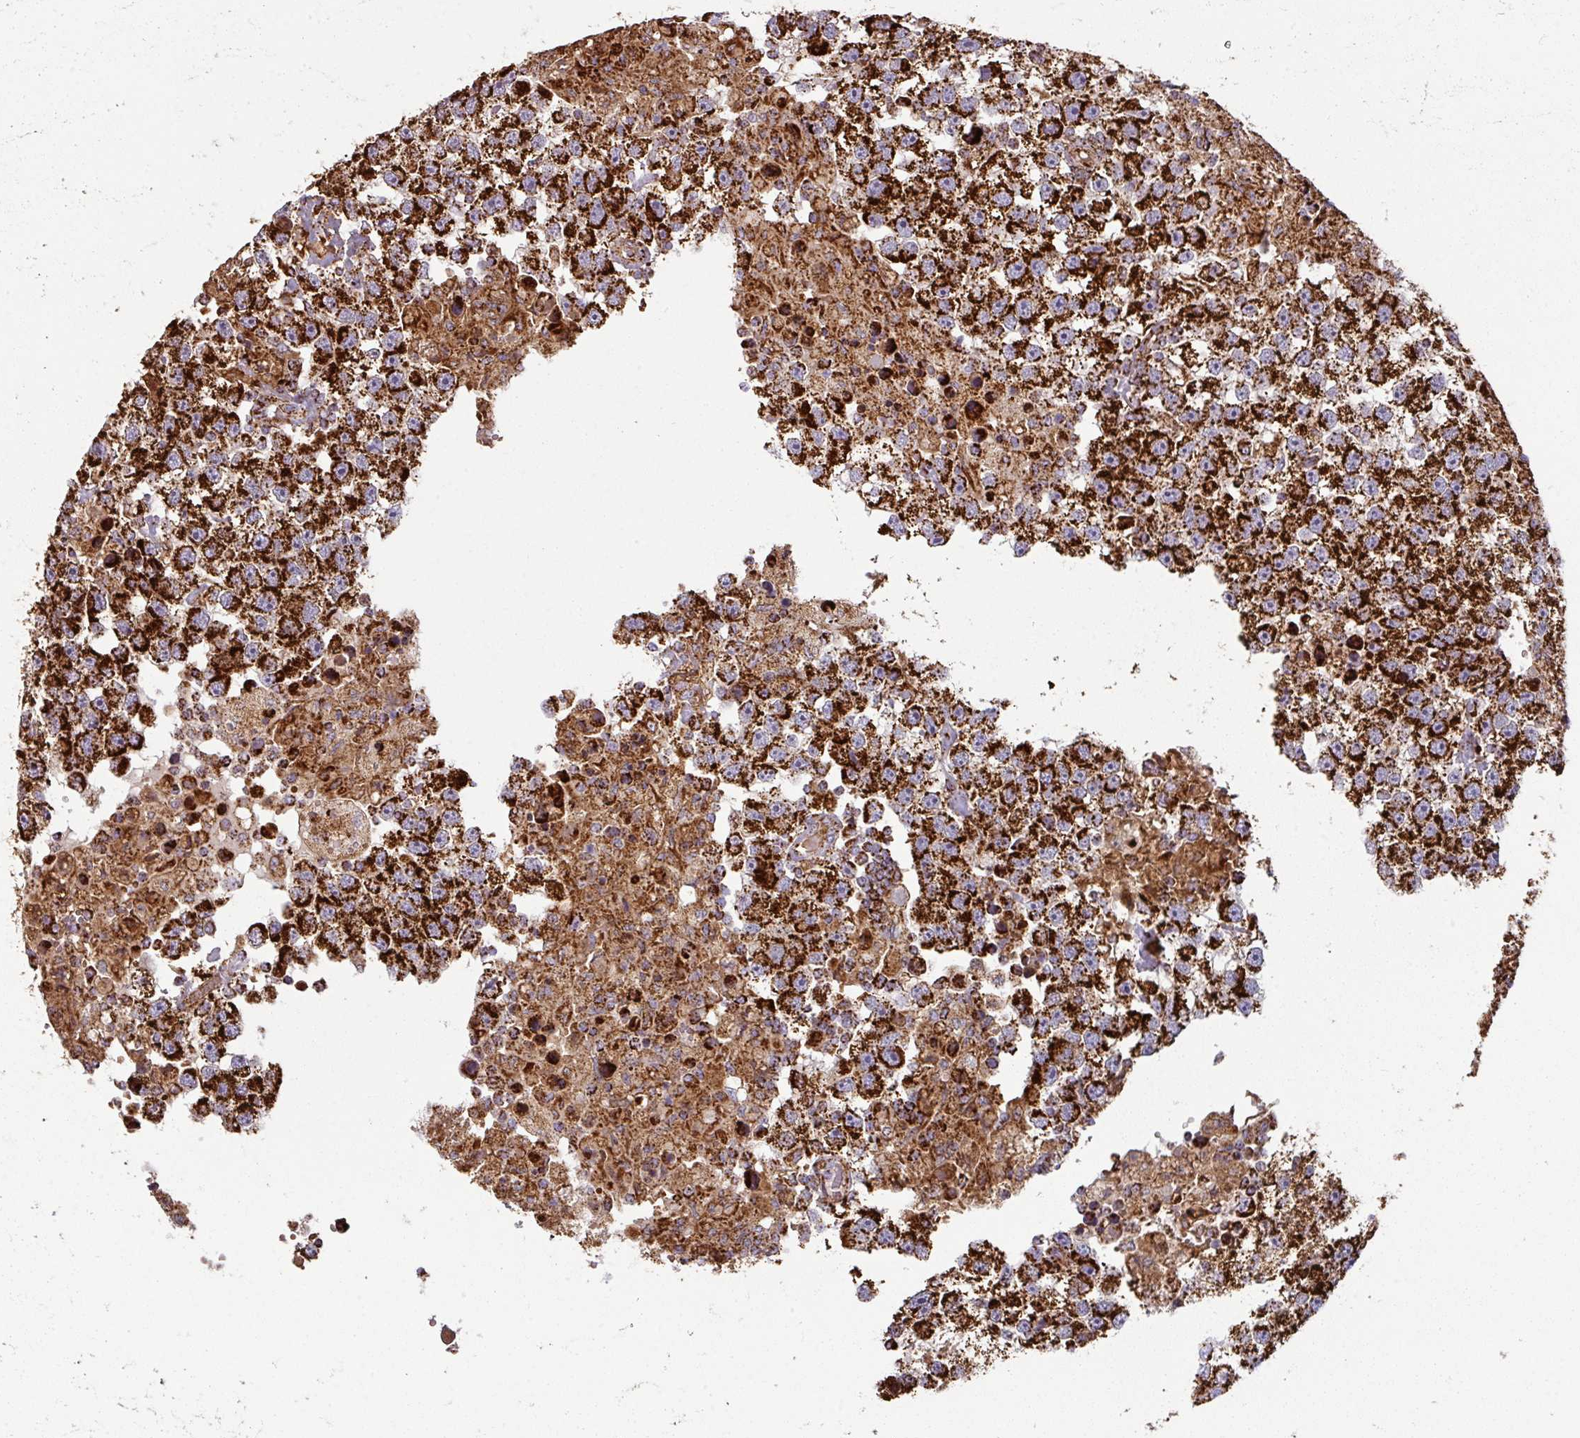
{"staining": {"intensity": "strong", "quantity": ">75%", "location": "cytoplasmic/membranous"}, "tissue": "testis cancer", "cell_type": "Tumor cells", "image_type": "cancer", "snomed": [{"axis": "morphology", "description": "Carcinoma, Embryonal, NOS"}, {"axis": "topography", "description": "Testis"}], "caption": "DAB (3,3'-diaminobenzidine) immunohistochemical staining of human testis cancer shows strong cytoplasmic/membranous protein staining in approximately >75% of tumor cells.", "gene": "TRAP1", "patient": {"sex": "male", "age": 83}}